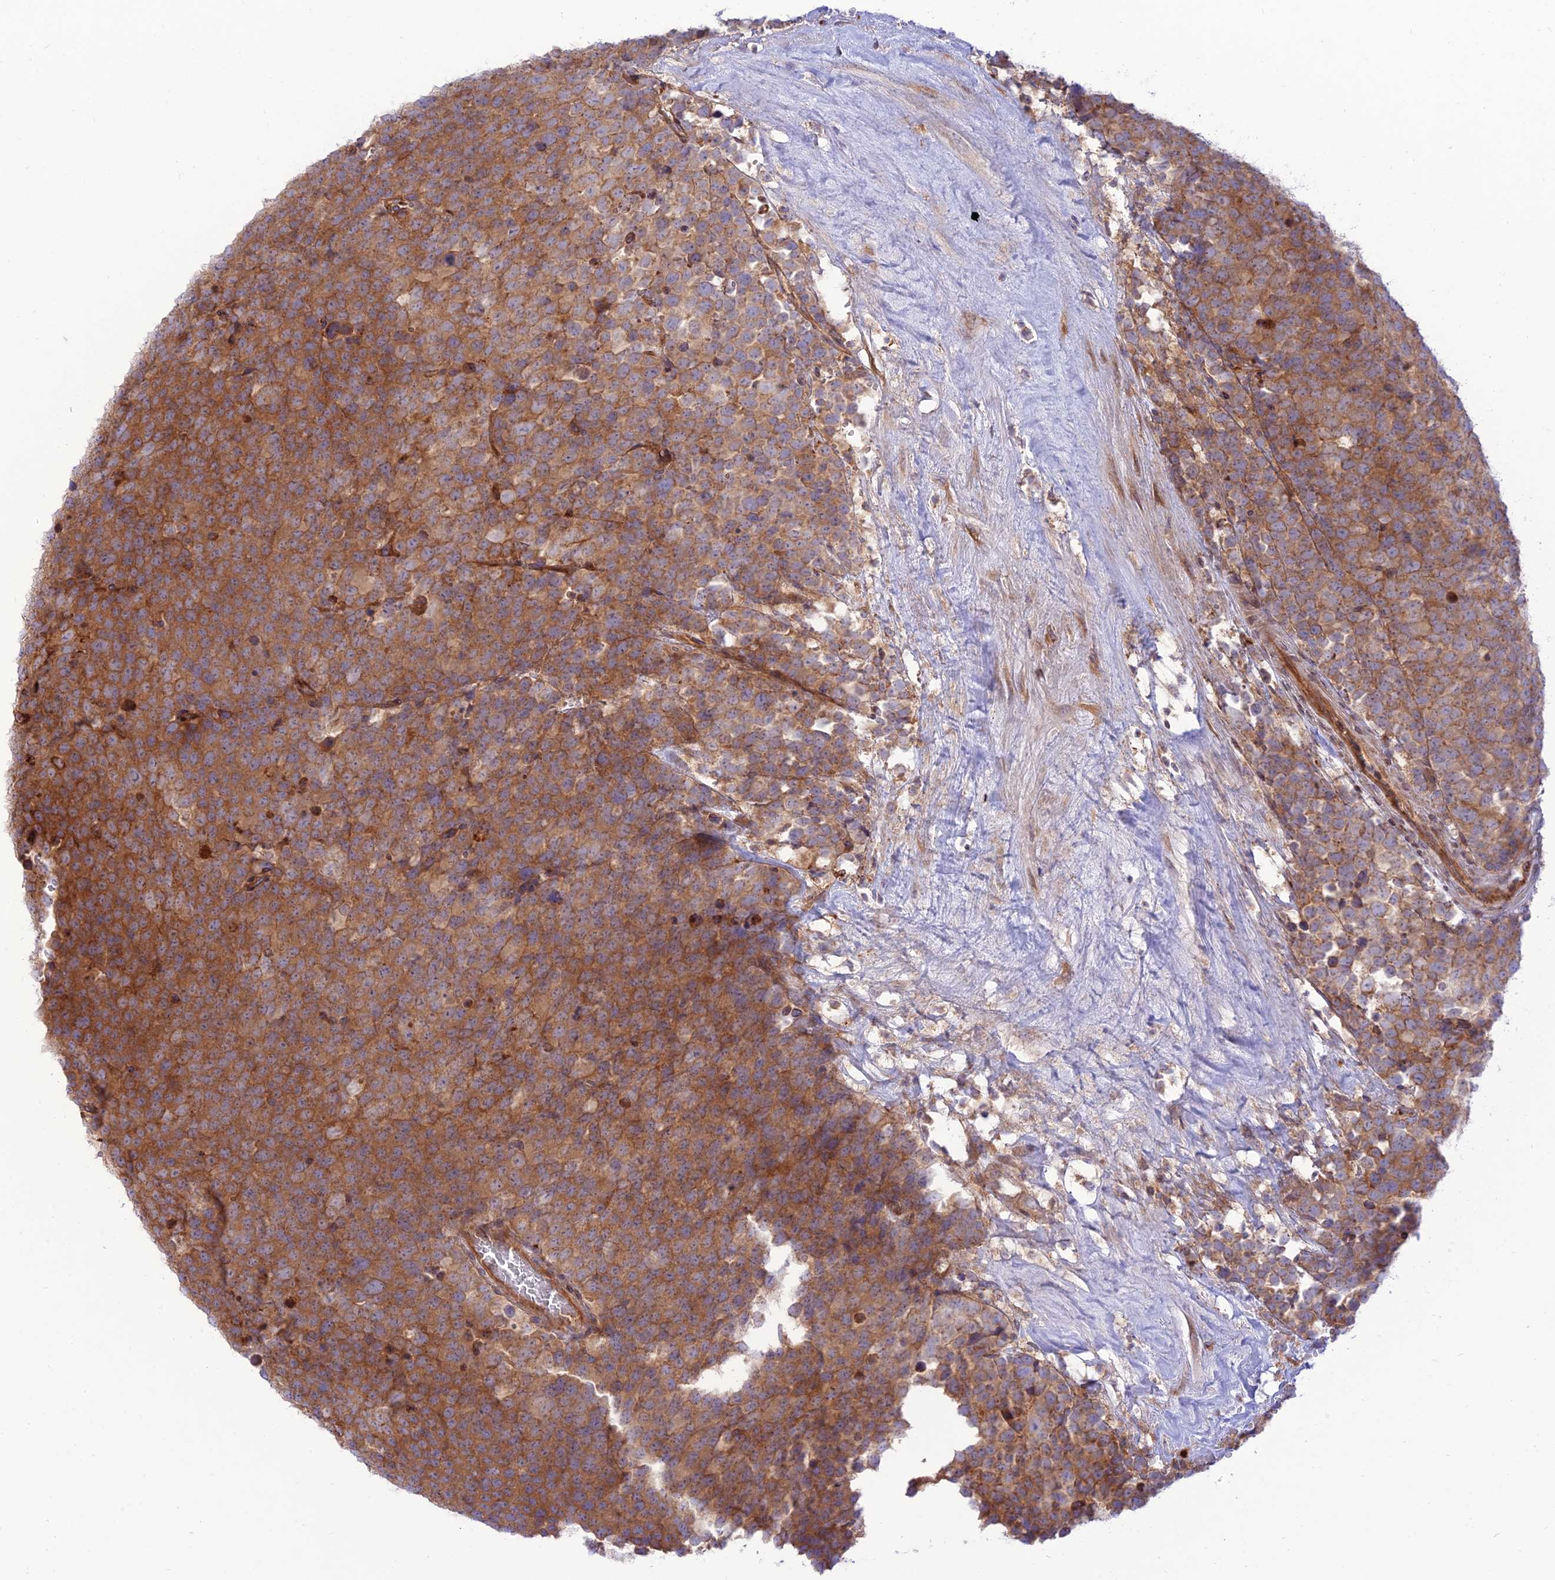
{"staining": {"intensity": "moderate", "quantity": ">75%", "location": "cytoplasmic/membranous"}, "tissue": "testis cancer", "cell_type": "Tumor cells", "image_type": "cancer", "snomed": [{"axis": "morphology", "description": "Seminoma, NOS"}, {"axis": "topography", "description": "Testis"}], "caption": "Tumor cells show medium levels of moderate cytoplasmic/membranous positivity in approximately >75% of cells in human seminoma (testis). The protein of interest is stained brown, and the nuclei are stained in blue (DAB (3,3'-diaminobenzidine) IHC with brightfield microscopy, high magnification).", "gene": "PIMREG", "patient": {"sex": "male", "age": 71}}